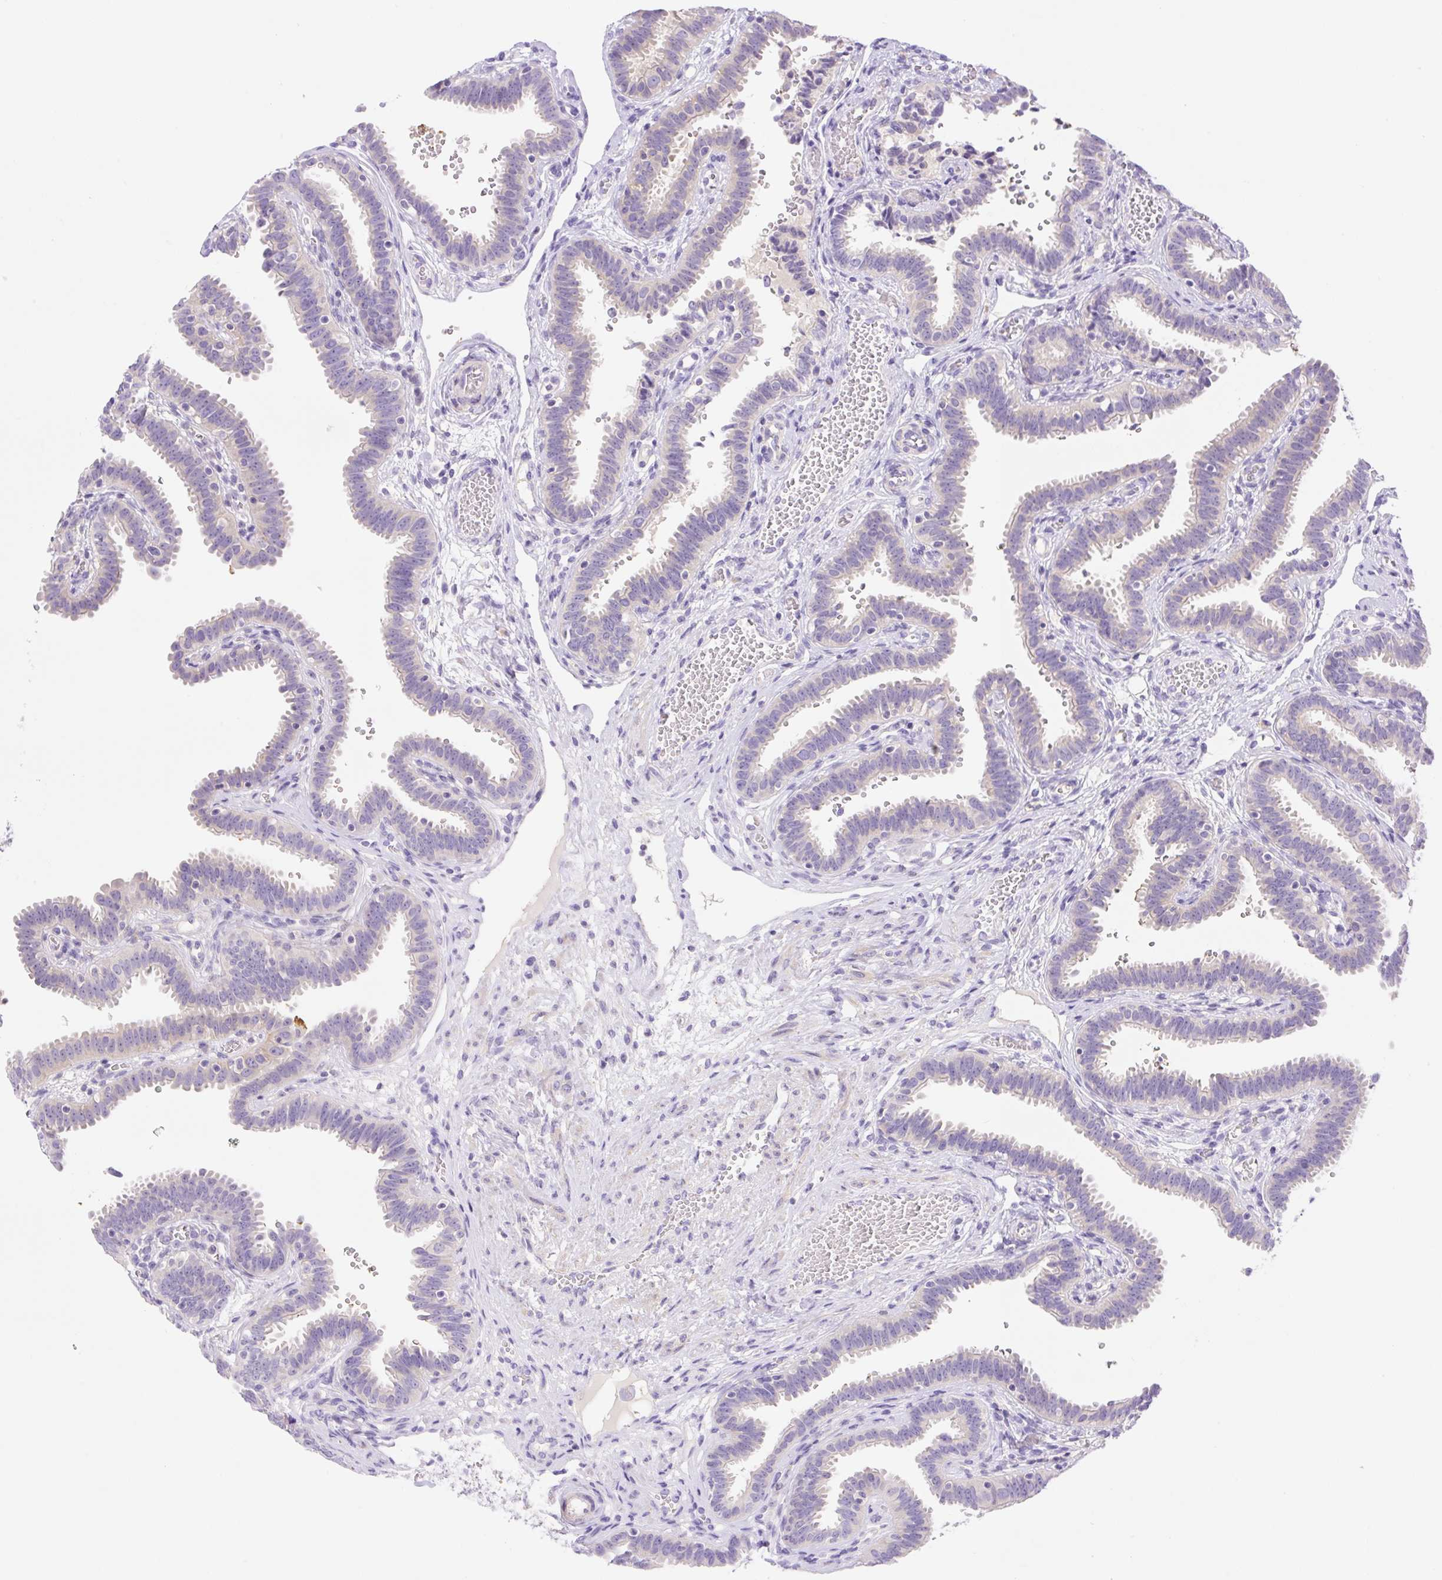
{"staining": {"intensity": "negative", "quantity": "none", "location": "none"}, "tissue": "fallopian tube", "cell_type": "Glandular cells", "image_type": "normal", "snomed": [{"axis": "morphology", "description": "Normal tissue, NOS"}, {"axis": "topography", "description": "Fallopian tube"}], "caption": "IHC micrograph of normal fallopian tube: fallopian tube stained with DAB (3,3'-diaminobenzidine) exhibits no significant protein staining in glandular cells.", "gene": "DENND5A", "patient": {"sex": "female", "age": 37}}